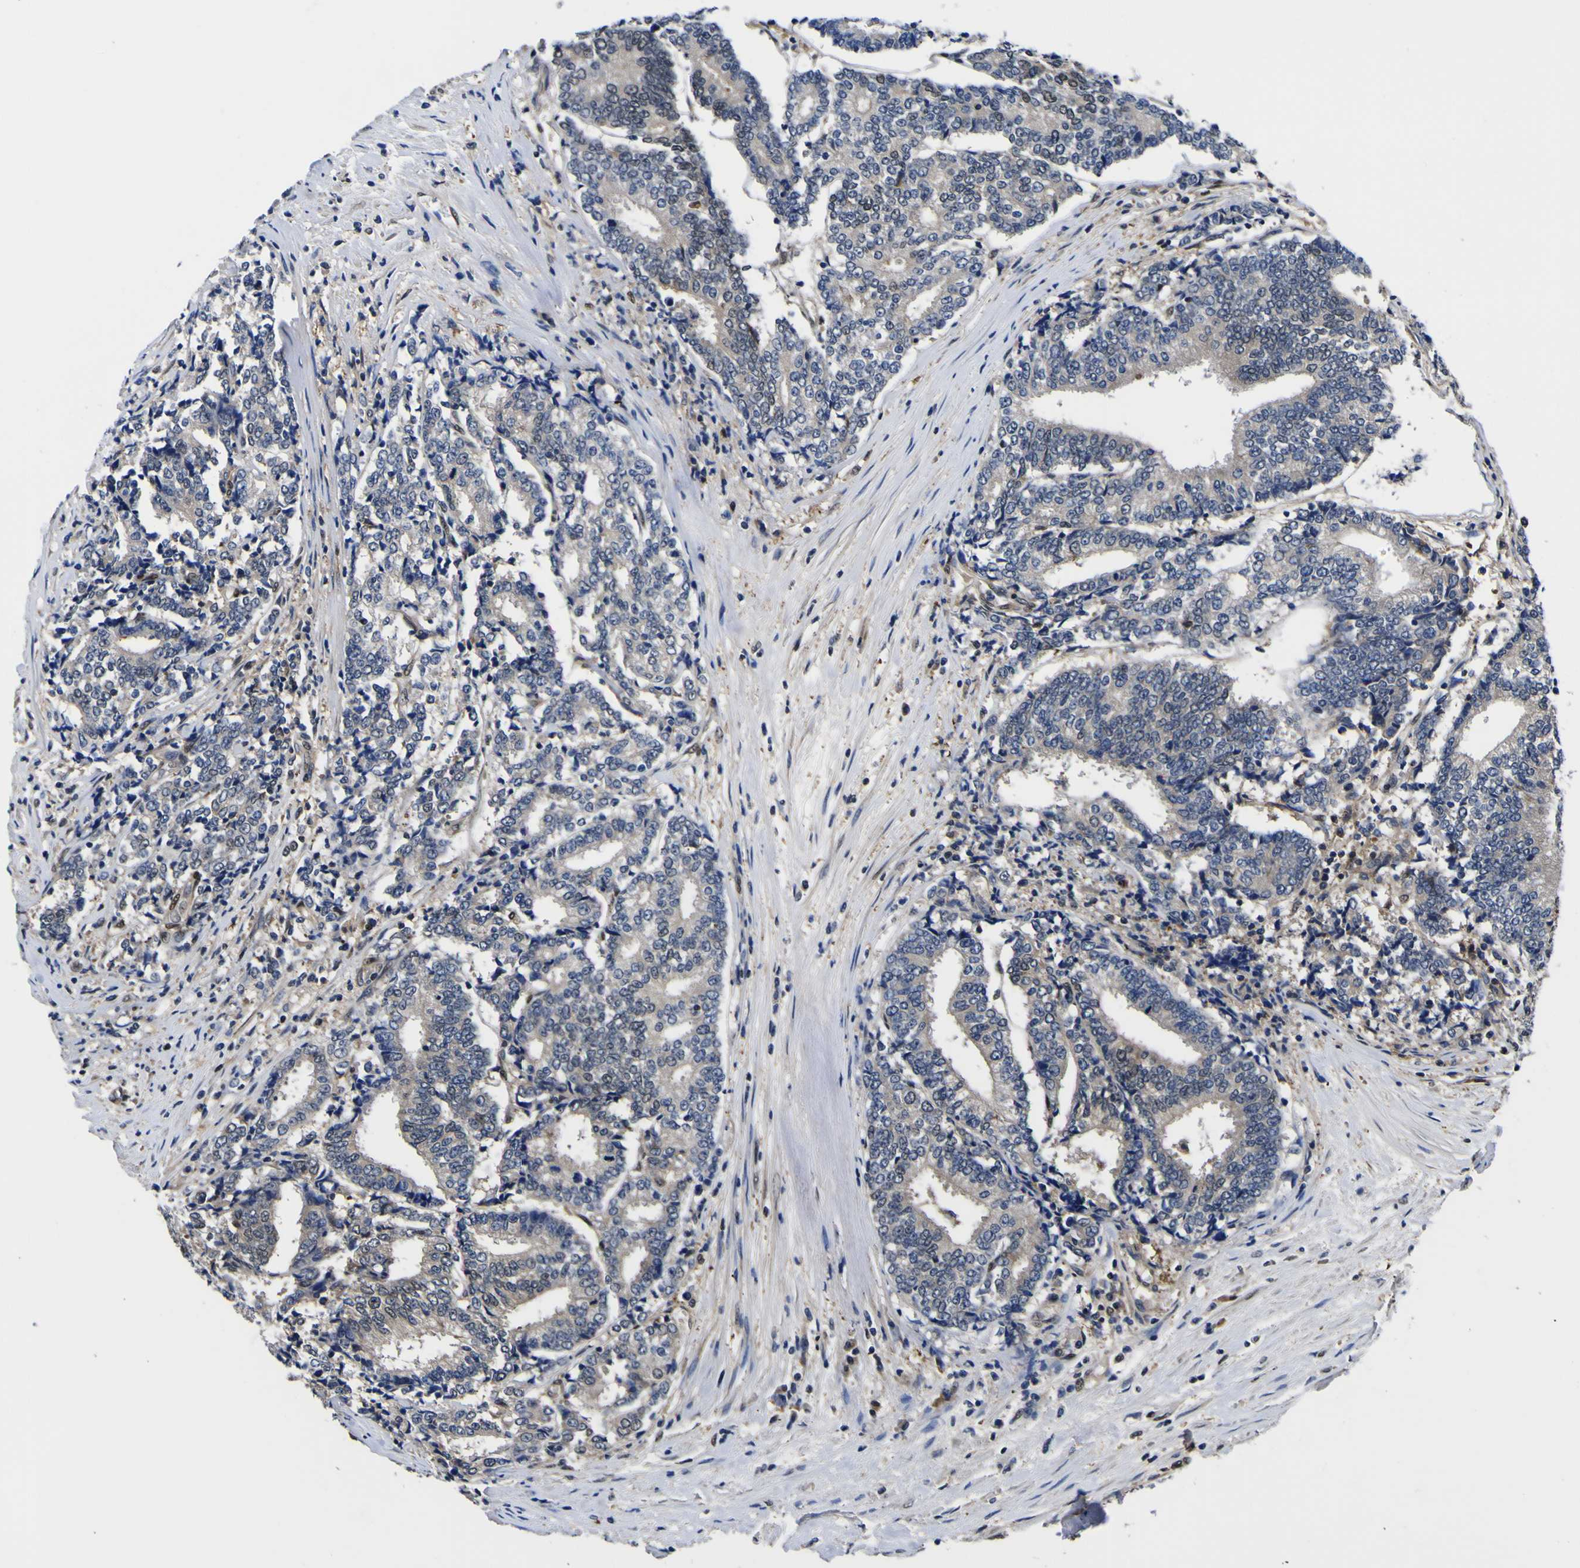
{"staining": {"intensity": "weak", "quantity": ">75%", "location": "cytoplasmic/membranous"}, "tissue": "prostate cancer", "cell_type": "Tumor cells", "image_type": "cancer", "snomed": [{"axis": "morphology", "description": "Normal tissue, NOS"}, {"axis": "morphology", "description": "Adenocarcinoma, High grade"}, {"axis": "topography", "description": "Prostate"}, {"axis": "topography", "description": "Seminal veicle"}], "caption": "Prostate cancer stained with immunohistochemistry (IHC) exhibits weak cytoplasmic/membranous staining in approximately >75% of tumor cells.", "gene": "FAM110B", "patient": {"sex": "male", "age": 55}}